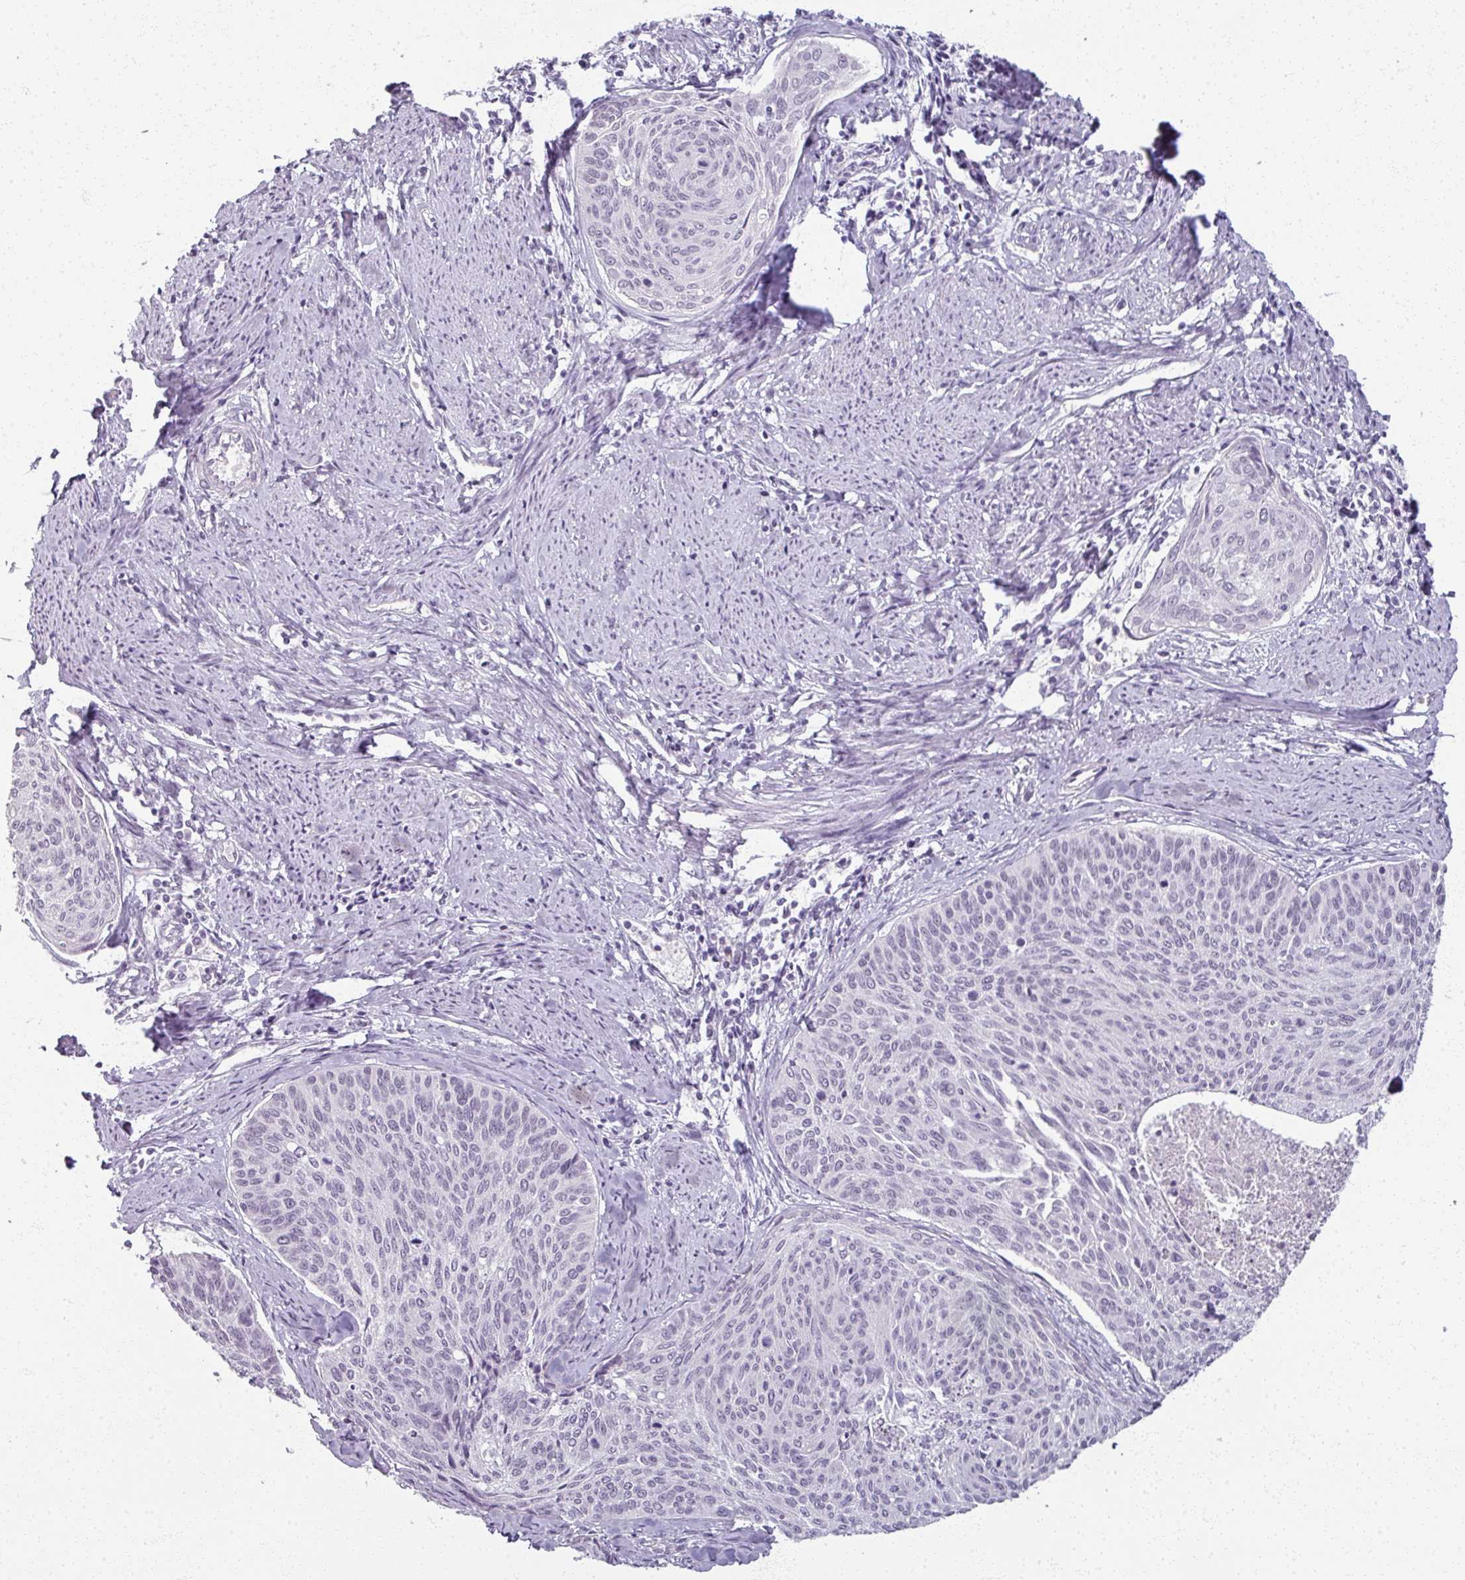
{"staining": {"intensity": "negative", "quantity": "none", "location": "none"}, "tissue": "cervical cancer", "cell_type": "Tumor cells", "image_type": "cancer", "snomed": [{"axis": "morphology", "description": "Squamous cell carcinoma, NOS"}, {"axis": "topography", "description": "Cervix"}], "caption": "Tumor cells show no significant expression in cervical squamous cell carcinoma. The staining is performed using DAB (3,3'-diaminobenzidine) brown chromogen with nuclei counter-stained in using hematoxylin.", "gene": "RFPL2", "patient": {"sex": "female", "age": 55}}